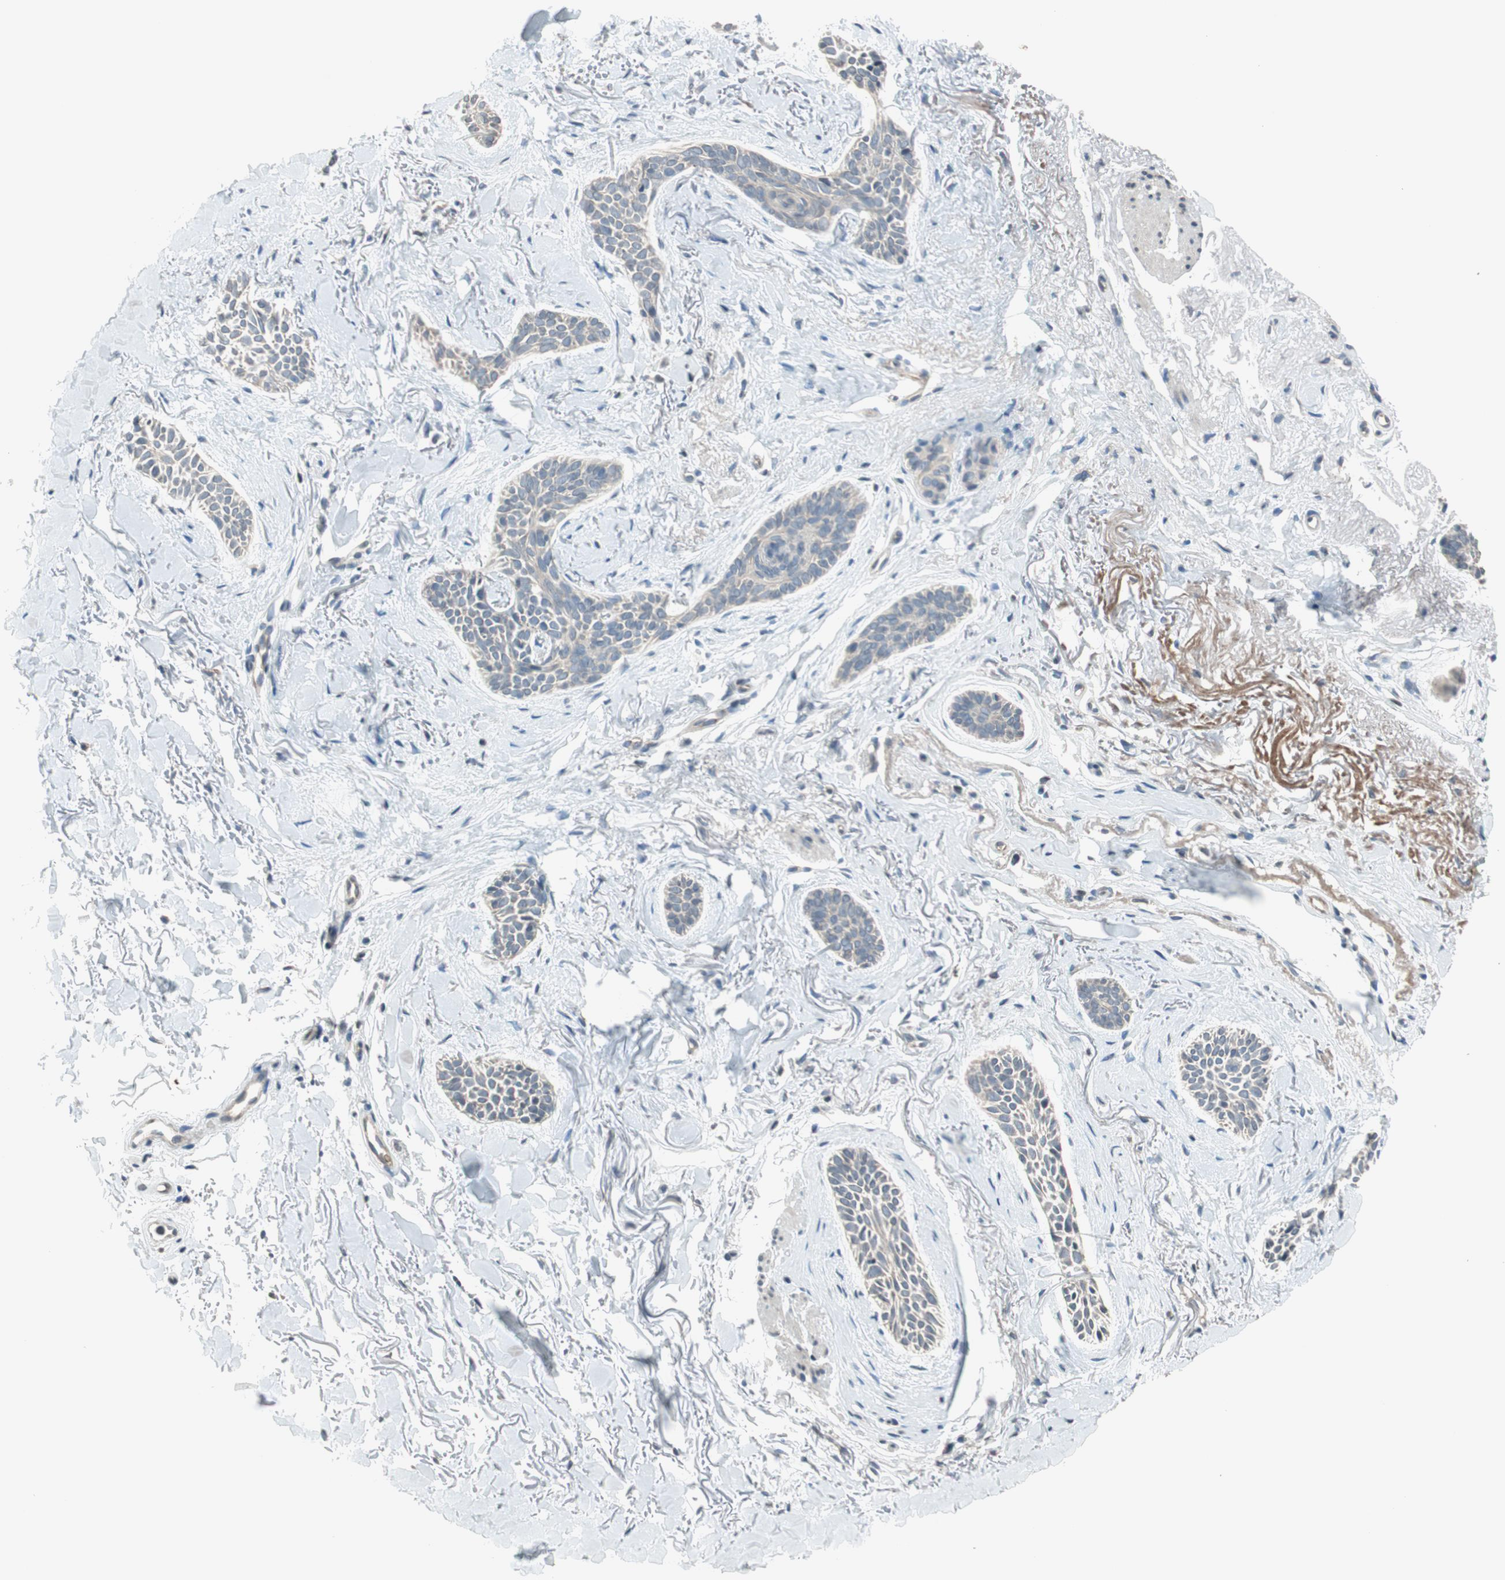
{"staining": {"intensity": "weak", "quantity": "<25%", "location": "cytoplasmic/membranous"}, "tissue": "skin cancer", "cell_type": "Tumor cells", "image_type": "cancer", "snomed": [{"axis": "morphology", "description": "Basal cell carcinoma"}, {"axis": "topography", "description": "Skin"}], "caption": "There is no significant positivity in tumor cells of skin cancer. The staining was performed using DAB (3,3'-diaminobenzidine) to visualize the protein expression in brown, while the nuclei were stained in blue with hematoxylin (Magnification: 20x).", "gene": "GYPC", "patient": {"sex": "female", "age": 84}}